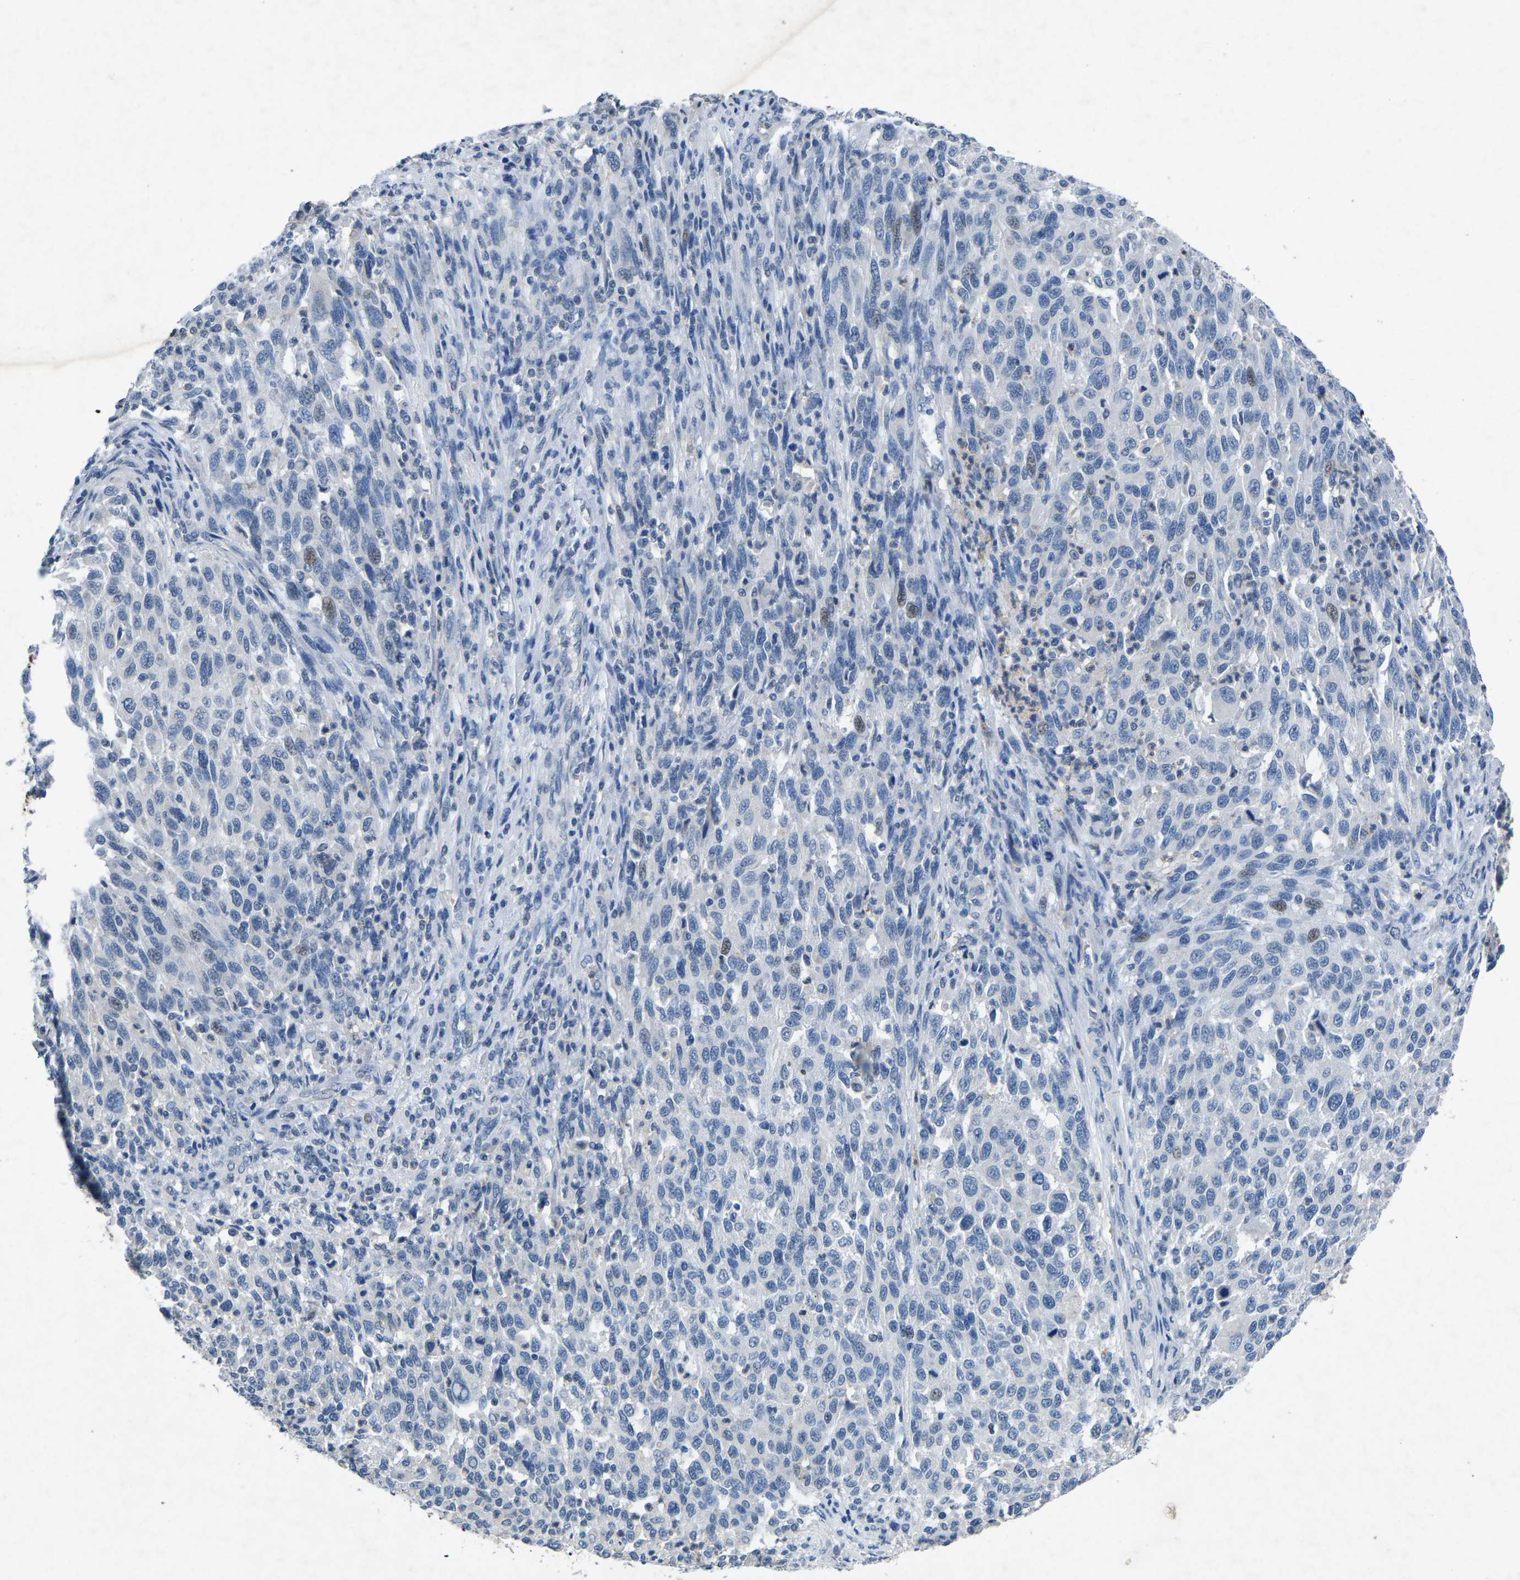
{"staining": {"intensity": "negative", "quantity": "none", "location": "none"}, "tissue": "melanoma", "cell_type": "Tumor cells", "image_type": "cancer", "snomed": [{"axis": "morphology", "description": "Malignant melanoma, Metastatic site"}, {"axis": "topography", "description": "Lymph node"}], "caption": "DAB (3,3'-diaminobenzidine) immunohistochemical staining of human malignant melanoma (metastatic site) exhibits no significant positivity in tumor cells. (DAB immunohistochemistry with hematoxylin counter stain).", "gene": "PLG", "patient": {"sex": "male", "age": 61}}